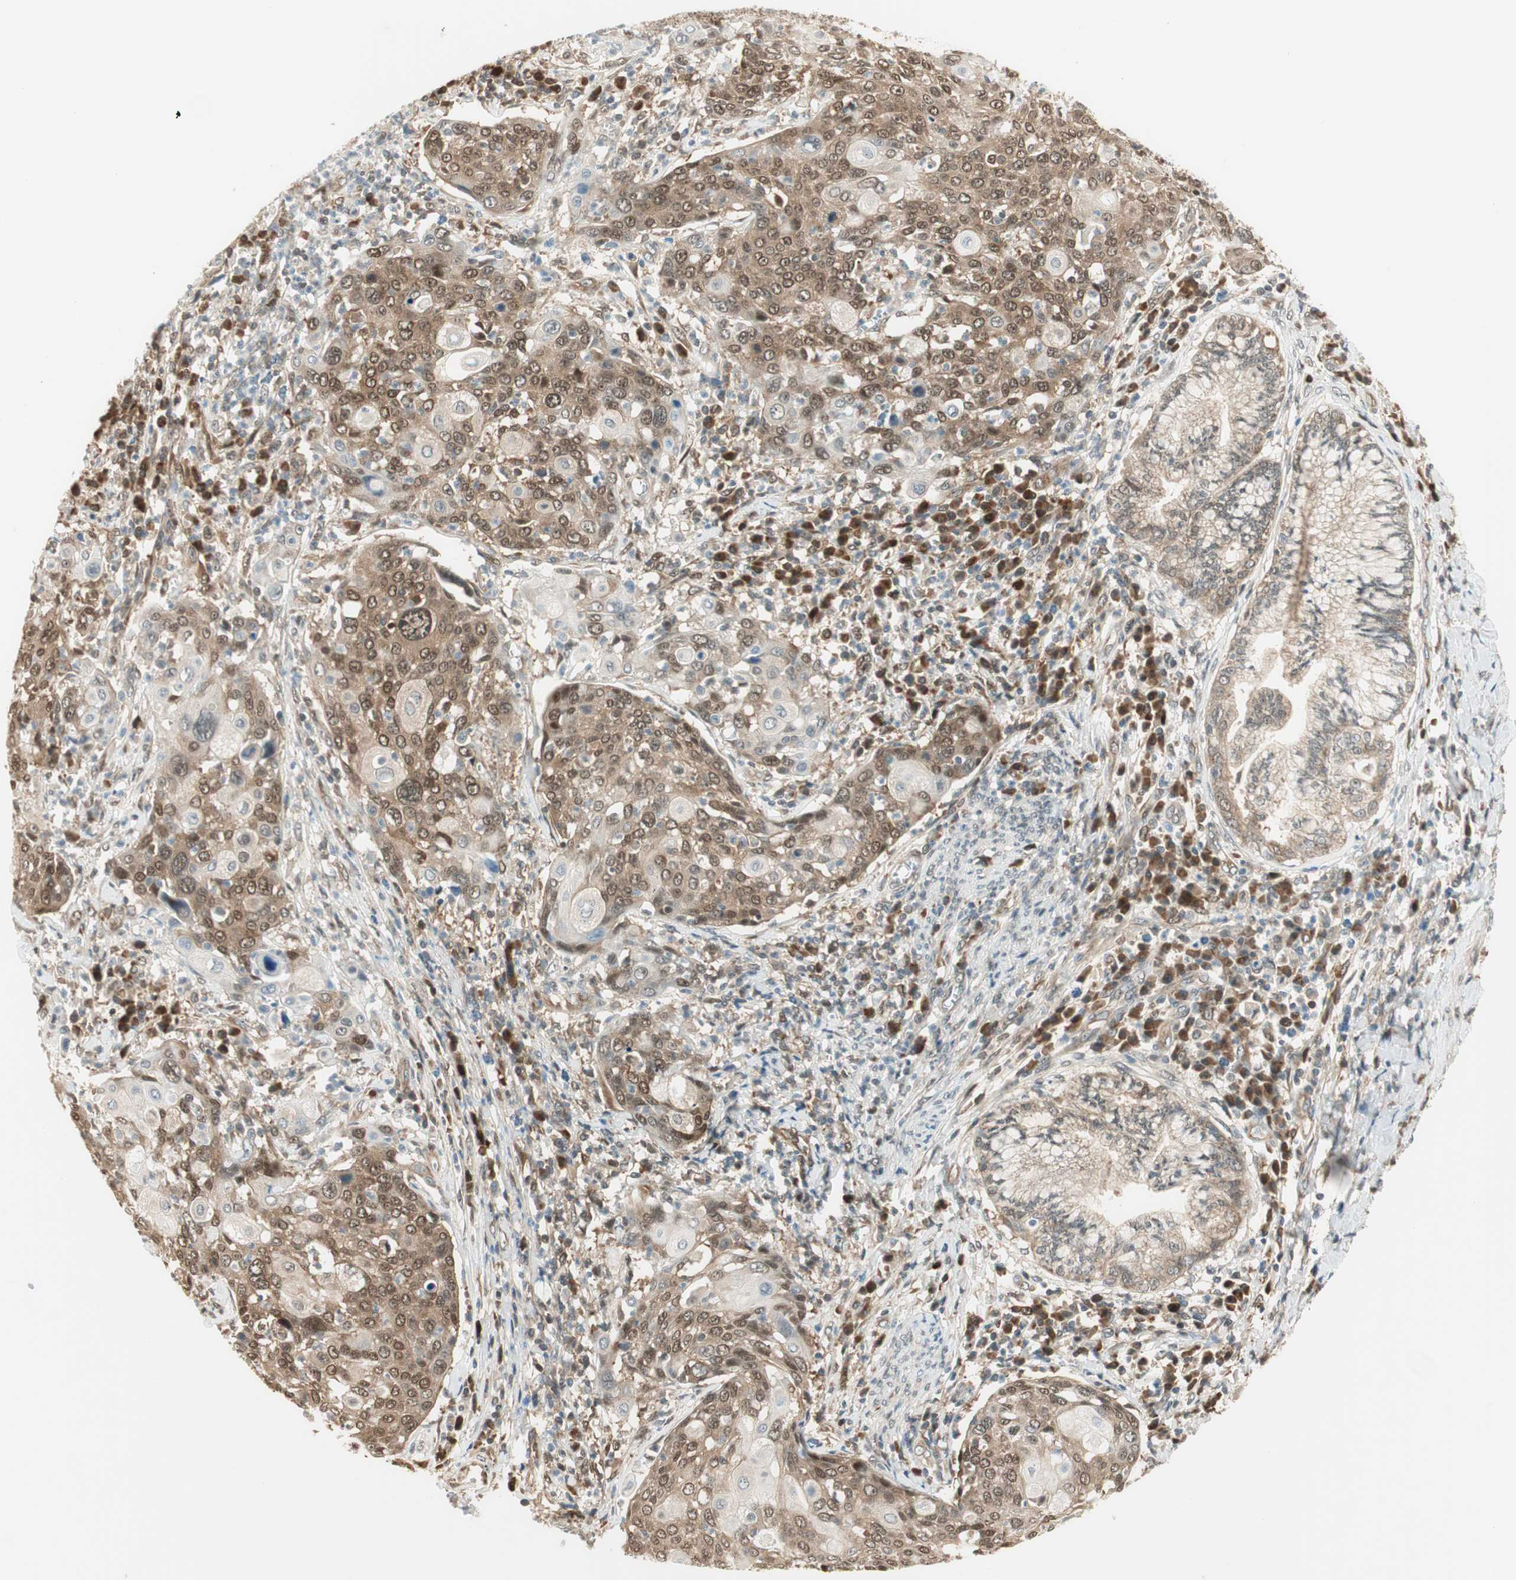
{"staining": {"intensity": "weak", "quantity": ">75%", "location": "cytoplasmic/membranous"}, "tissue": "cervical cancer", "cell_type": "Tumor cells", "image_type": "cancer", "snomed": [{"axis": "morphology", "description": "Squamous cell carcinoma, NOS"}, {"axis": "topography", "description": "Cervix"}], "caption": "This photomicrograph demonstrates cervical squamous cell carcinoma stained with IHC to label a protein in brown. The cytoplasmic/membranous of tumor cells show weak positivity for the protein. Nuclei are counter-stained blue.", "gene": "IPO5", "patient": {"sex": "female", "age": 40}}